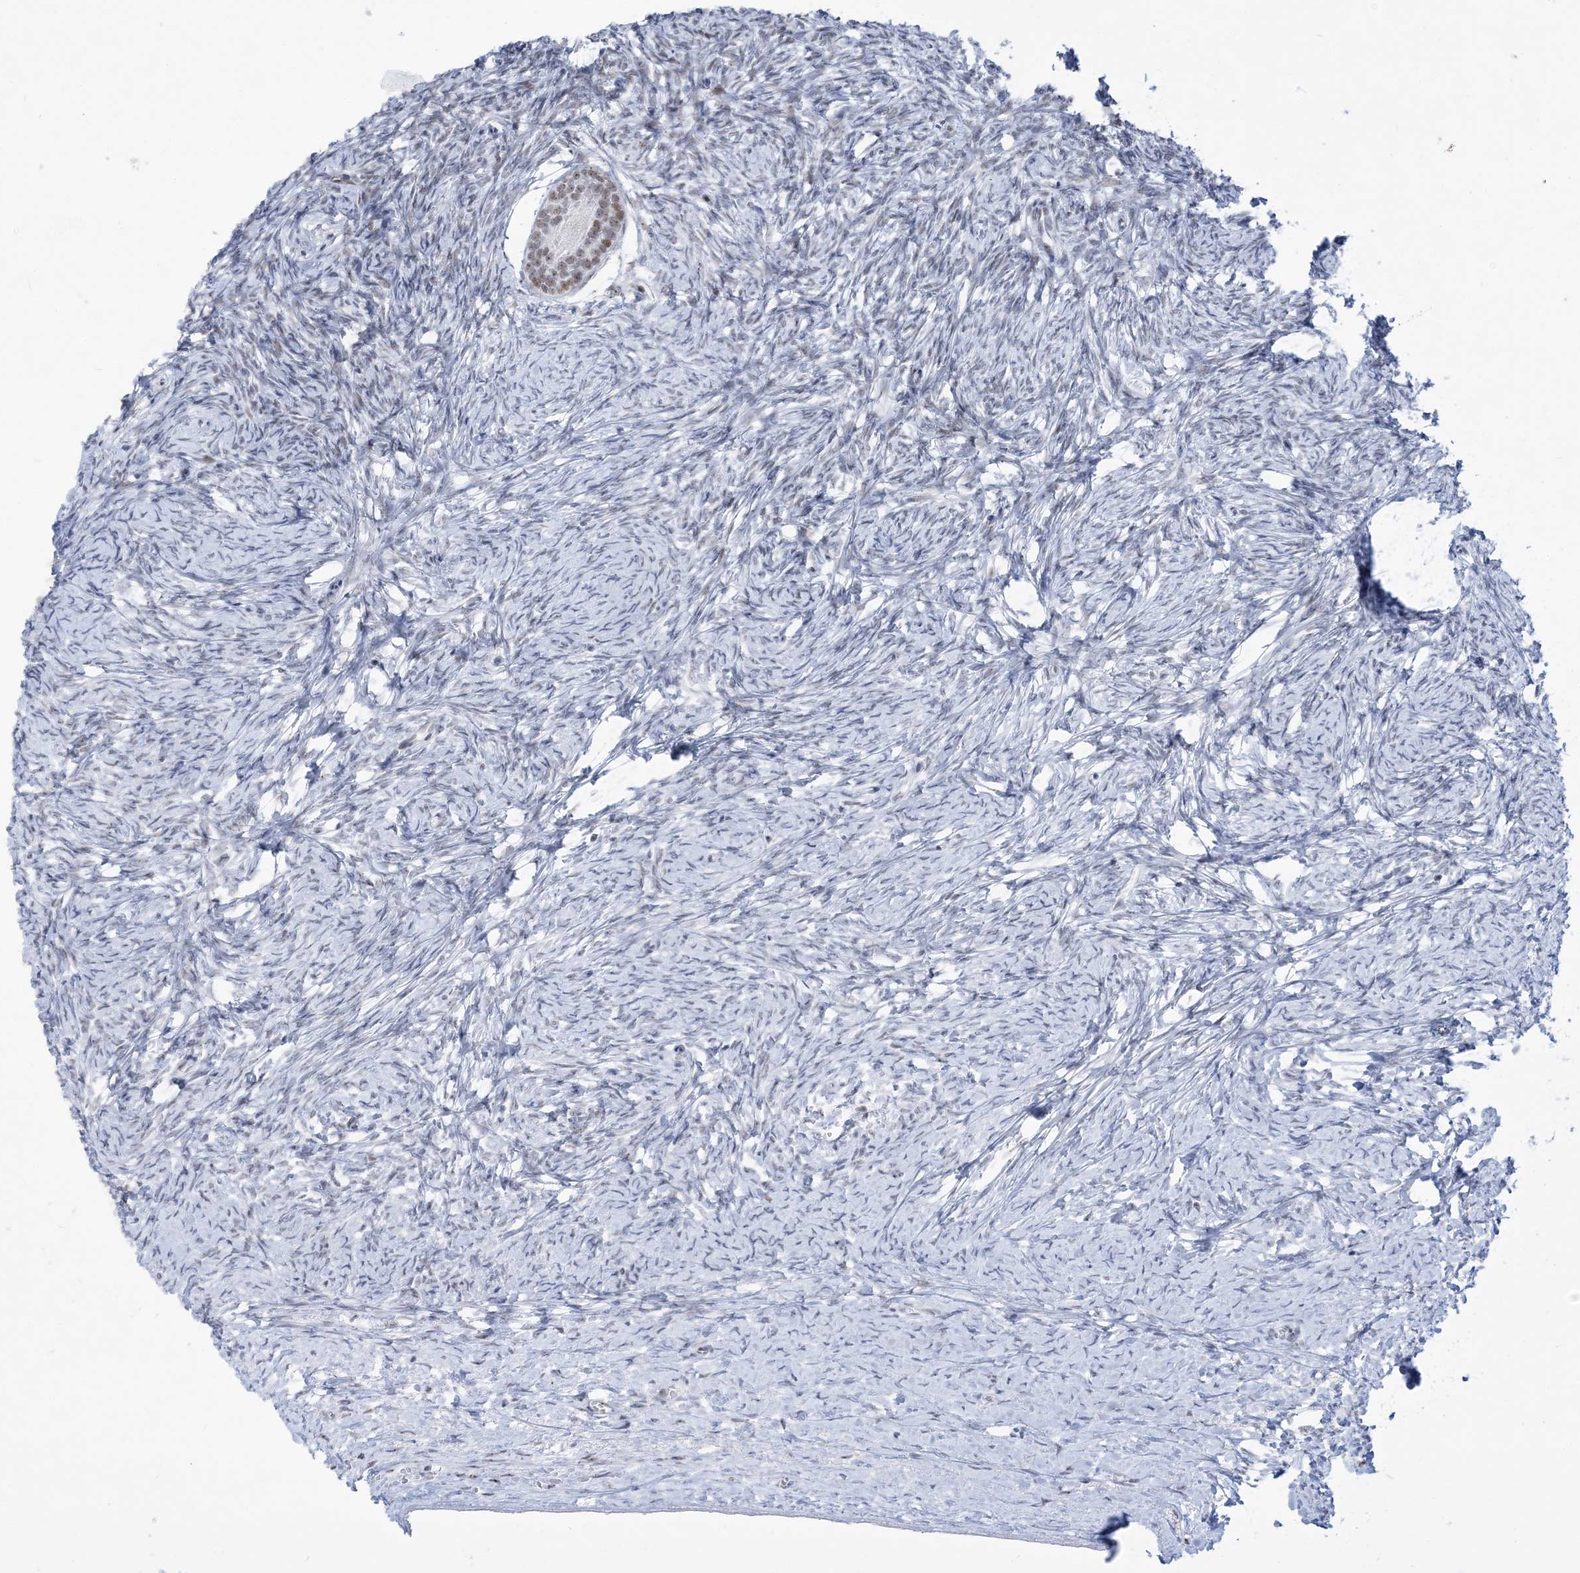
{"staining": {"intensity": "negative", "quantity": "none", "location": "none"}, "tissue": "ovary", "cell_type": "Ovarian stroma cells", "image_type": "normal", "snomed": [{"axis": "morphology", "description": "Normal tissue, NOS"}, {"axis": "morphology", "description": "Developmental malformation"}, {"axis": "topography", "description": "Ovary"}], "caption": "This histopathology image is of normal ovary stained with IHC to label a protein in brown with the nuclei are counter-stained blue. There is no positivity in ovarian stroma cells.", "gene": "DDX21", "patient": {"sex": "female", "age": 39}}